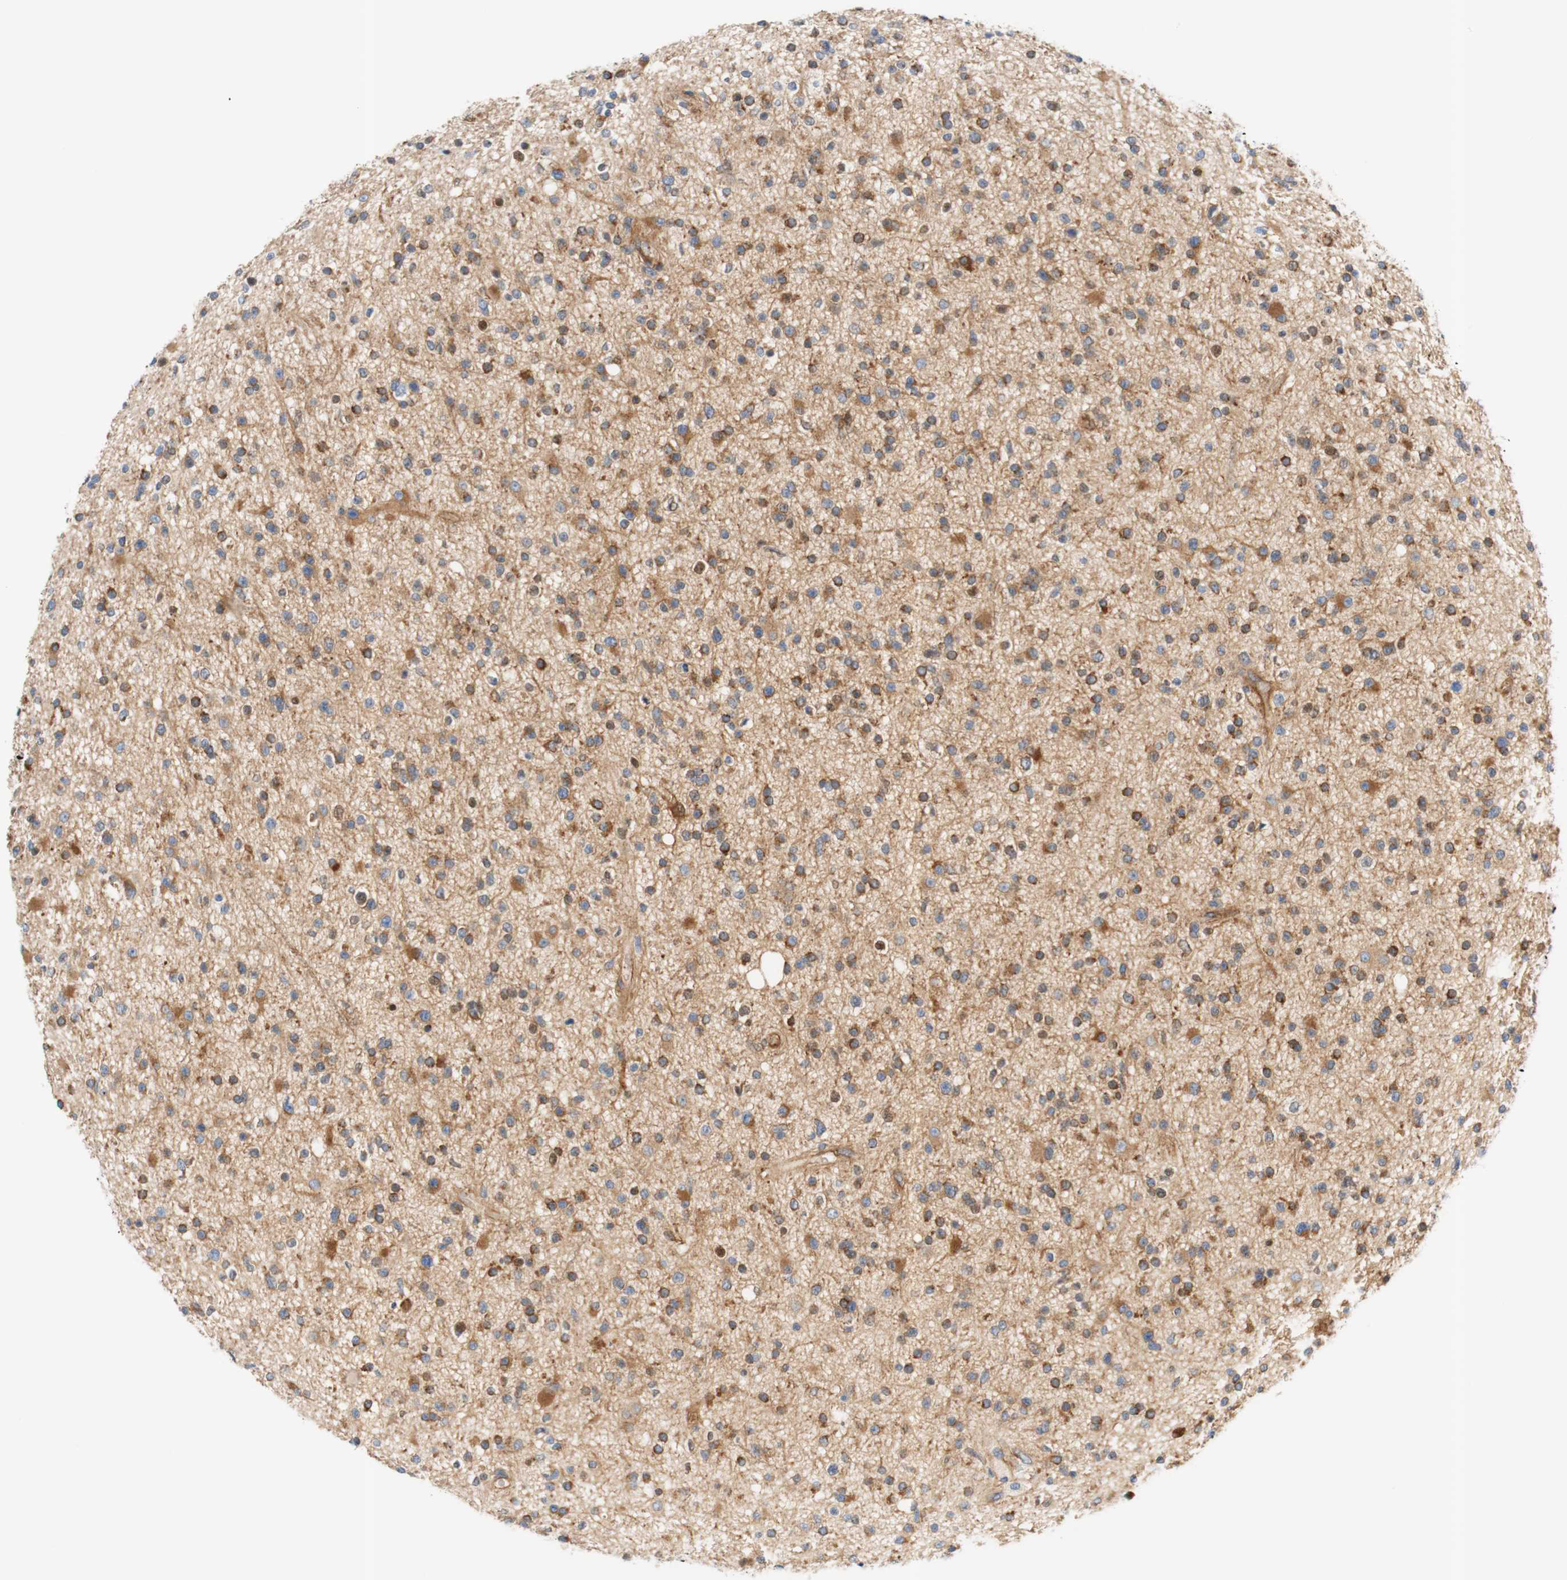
{"staining": {"intensity": "moderate", "quantity": "25%-75%", "location": "cytoplasmic/membranous"}, "tissue": "glioma", "cell_type": "Tumor cells", "image_type": "cancer", "snomed": [{"axis": "morphology", "description": "Glioma, malignant, High grade"}, {"axis": "topography", "description": "Brain"}], "caption": "Immunohistochemistry micrograph of neoplastic tissue: high-grade glioma (malignant) stained using IHC shows medium levels of moderate protein expression localized specifically in the cytoplasmic/membranous of tumor cells, appearing as a cytoplasmic/membranous brown color.", "gene": "STOM", "patient": {"sex": "male", "age": 33}}